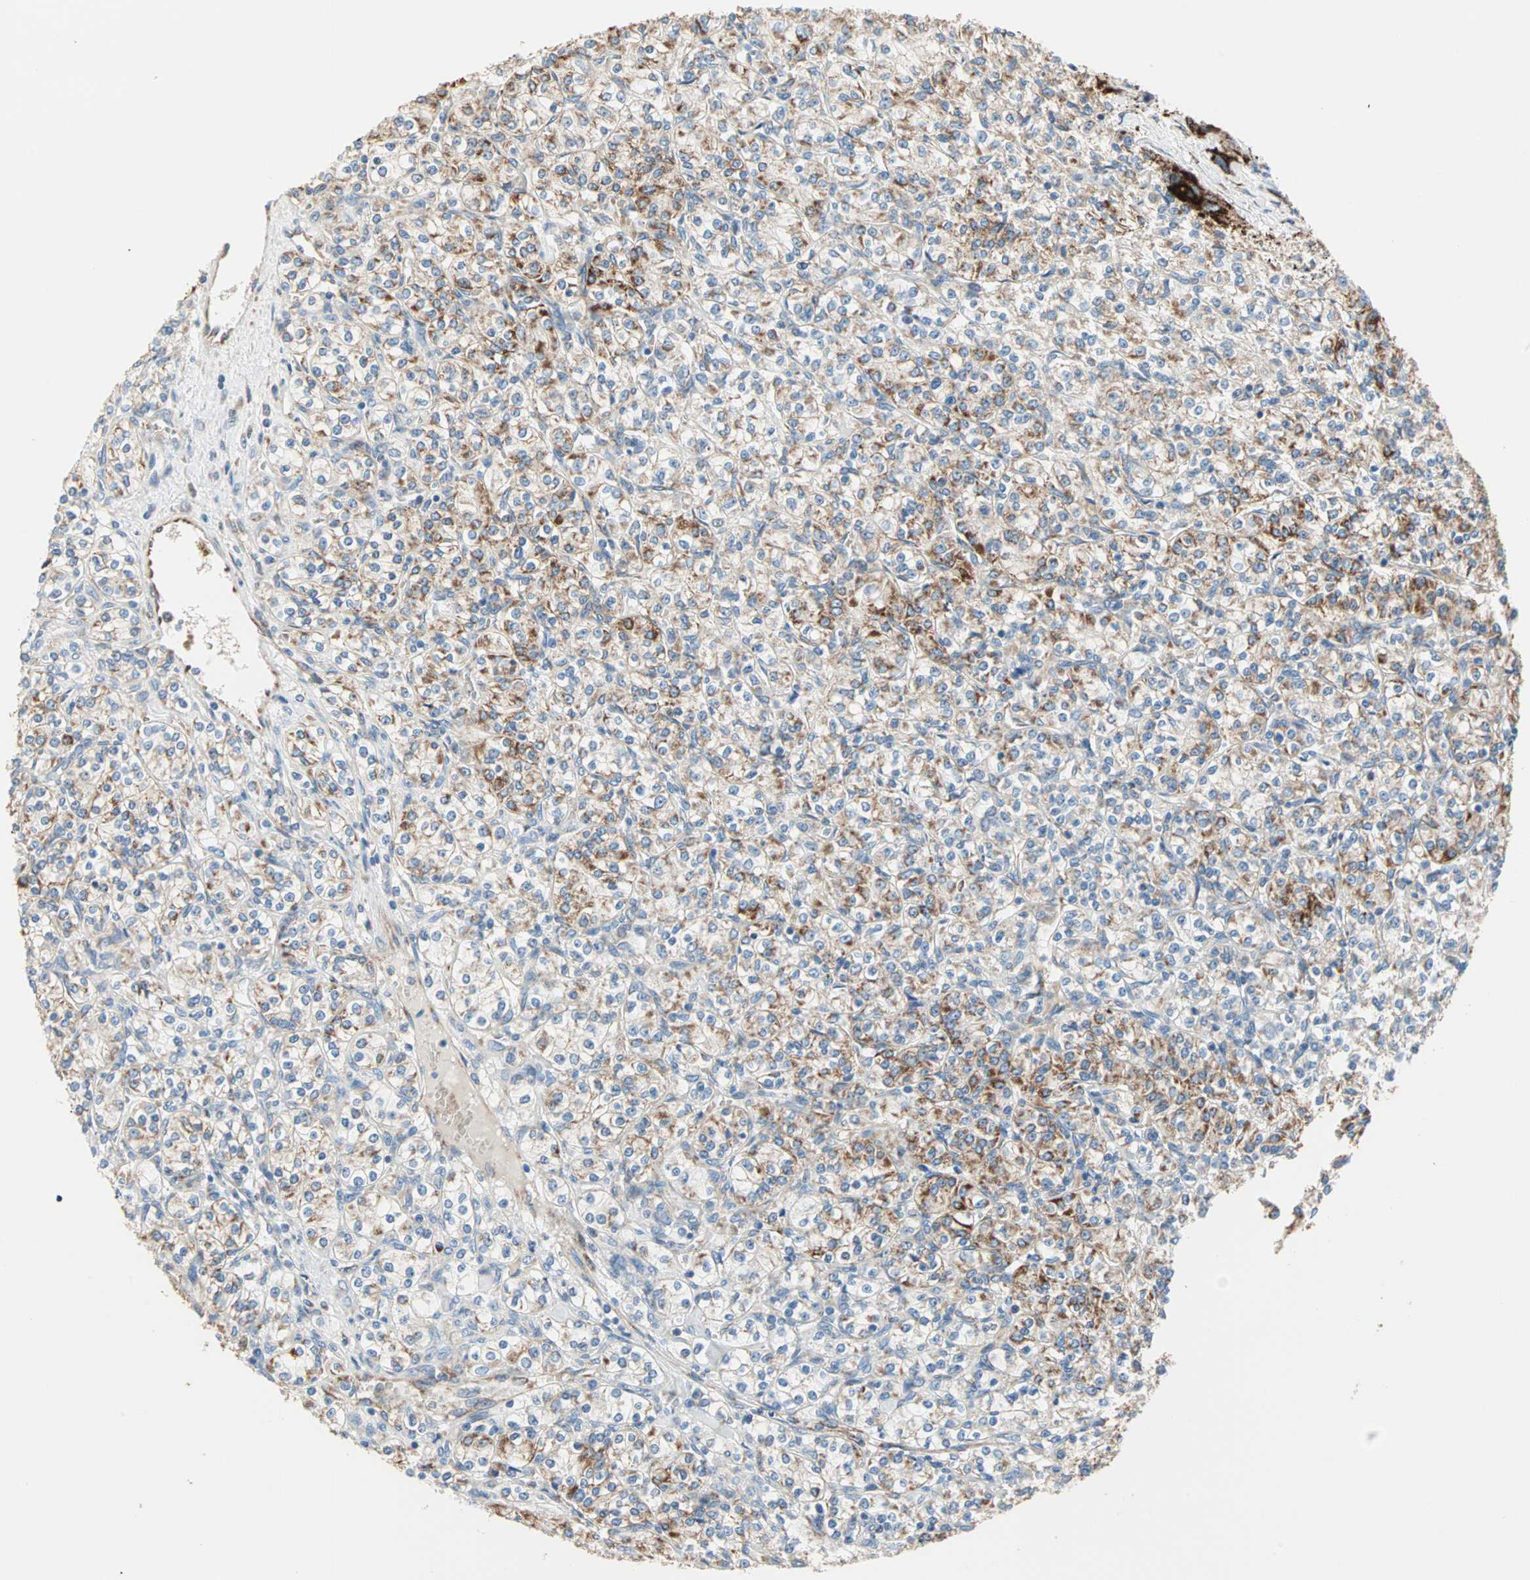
{"staining": {"intensity": "moderate", "quantity": "25%-75%", "location": "cytoplasmic/membranous"}, "tissue": "renal cancer", "cell_type": "Tumor cells", "image_type": "cancer", "snomed": [{"axis": "morphology", "description": "Adenocarcinoma, NOS"}, {"axis": "topography", "description": "Kidney"}], "caption": "Moderate cytoplasmic/membranous expression for a protein is identified in approximately 25%-75% of tumor cells of adenocarcinoma (renal) using immunohistochemistry (IHC).", "gene": "TST", "patient": {"sex": "male", "age": 77}}